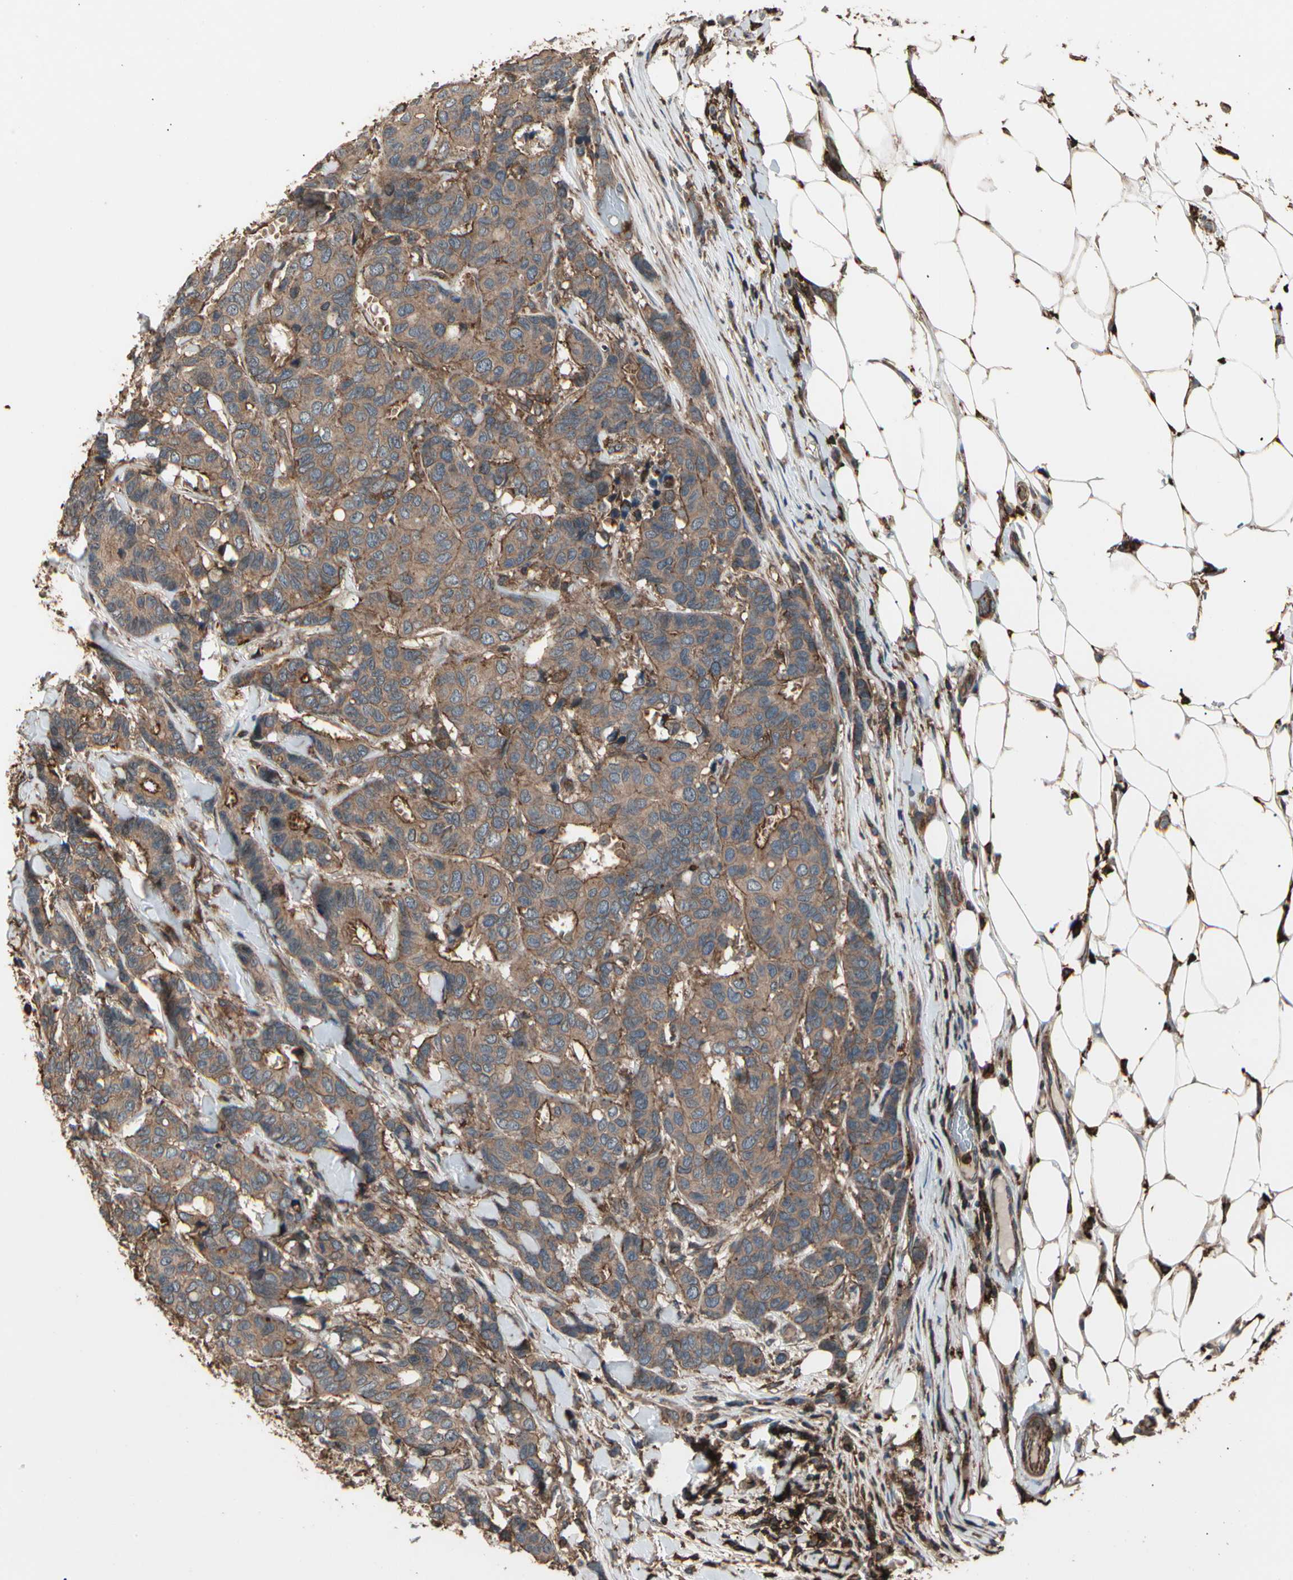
{"staining": {"intensity": "weak", "quantity": ">75%", "location": "cytoplasmic/membranous"}, "tissue": "breast cancer", "cell_type": "Tumor cells", "image_type": "cancer", "snomed": [{"axis": "morphology", "description": "Duct carcinoma"}, {"axis": "topography", "description": "Breast"}], "caption": "Breast cancer was stained to show a protein in brown. There is low levels of weak cytoplasmic/membranous staining in approximately >75% of tumor cells.", "gene": "MAPK13", "patient": {"sex": "female", "age": 87}}